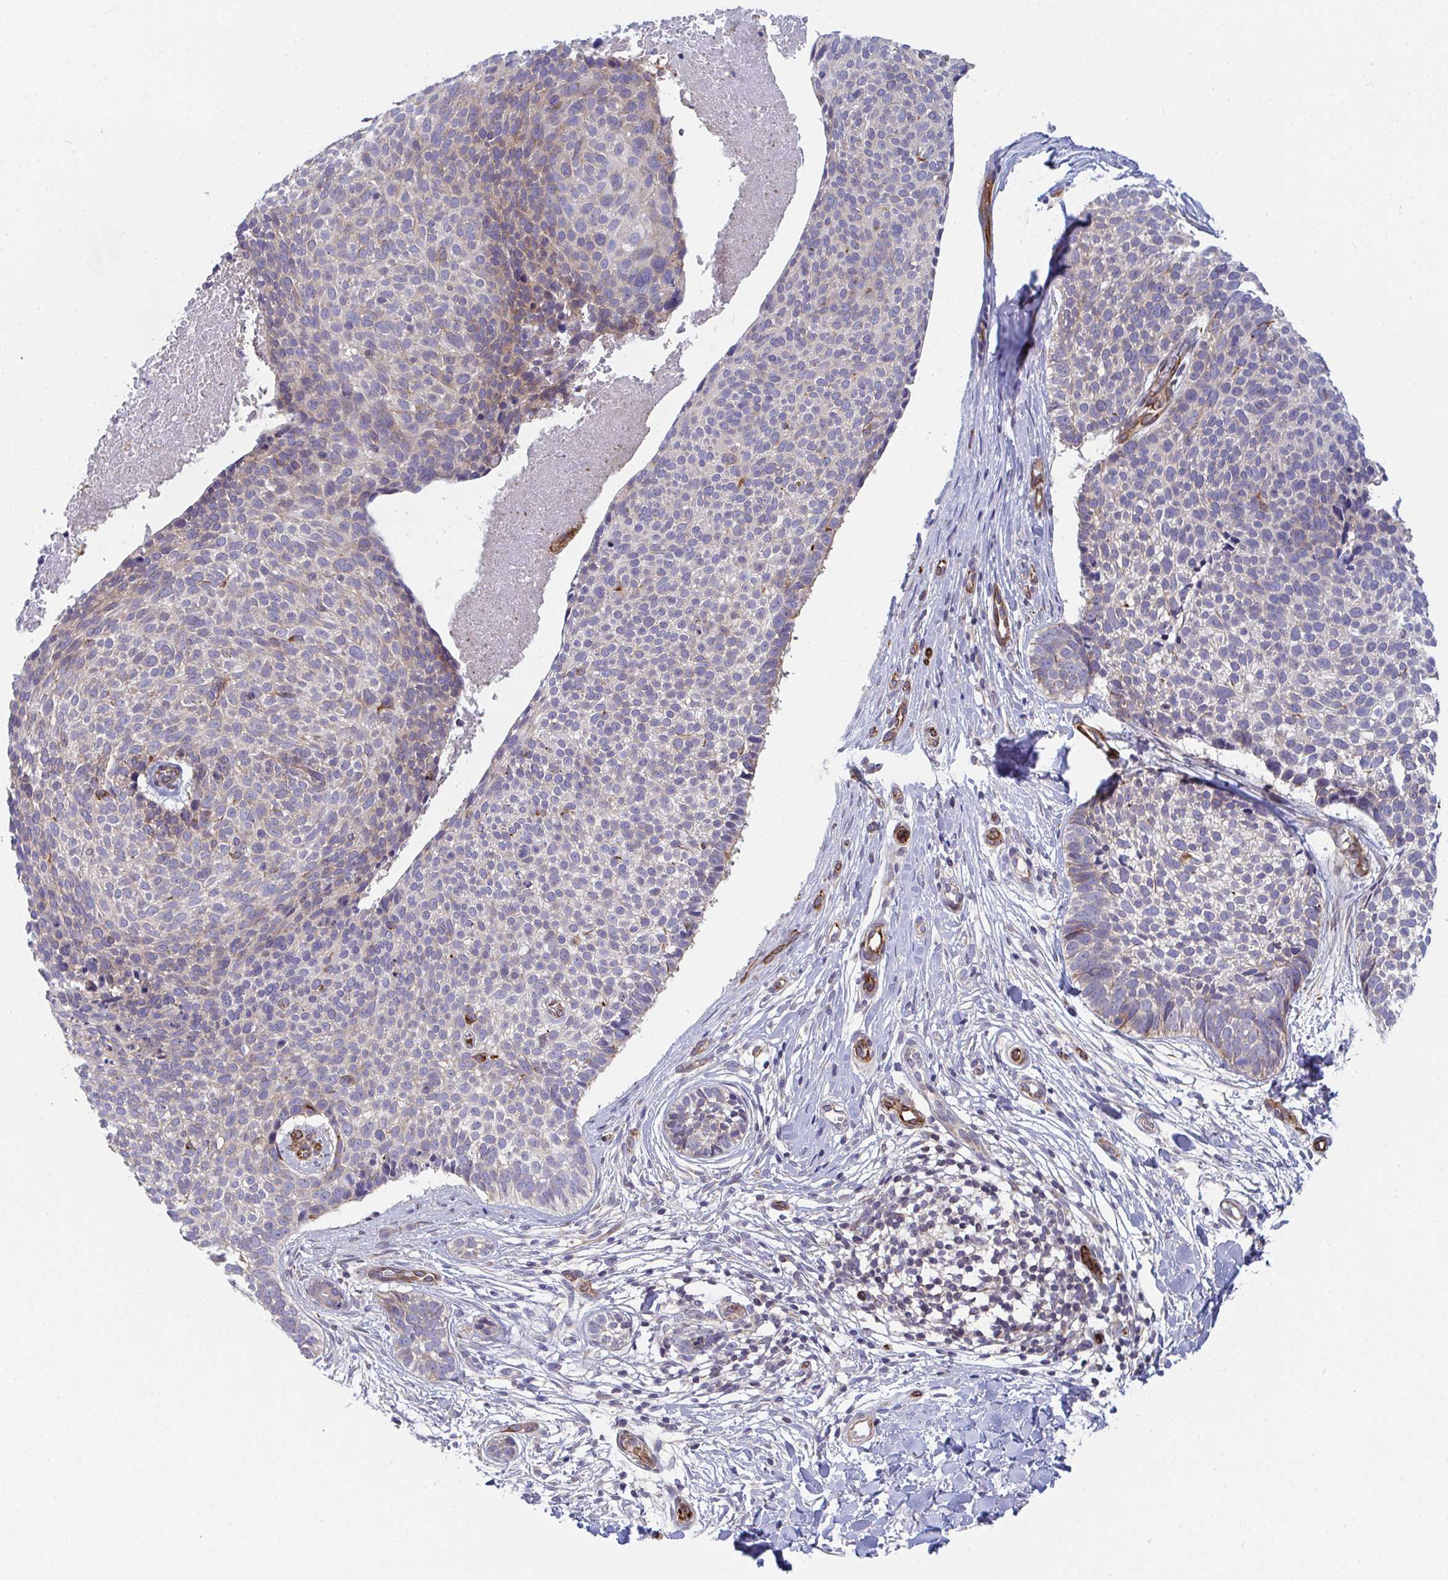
{"staining": {"intensity": "weak", "quantity": "25%-75%", "location": "cytoplasmic/membranous"}, "tissue": "skin cancer", "cell_type": "Tumor cells", "image_type": "cancer", "snomed": [{"axis": "morphology", "description": "Basal cell carcinoma"}, {"axis": "topography", "description": "Skin"}, {"axis": "topography", "description": "Skin of back"}], "caption": "Approximately 25%-75% of tumor cells in human skin basal cell carcinoma reveal weak cytoplasmic/membranous protein positivity as visualized by brown immunohistochemical staining.", "gene": "EIF1AD", "patient": {"sex": "male", "age": 81}}